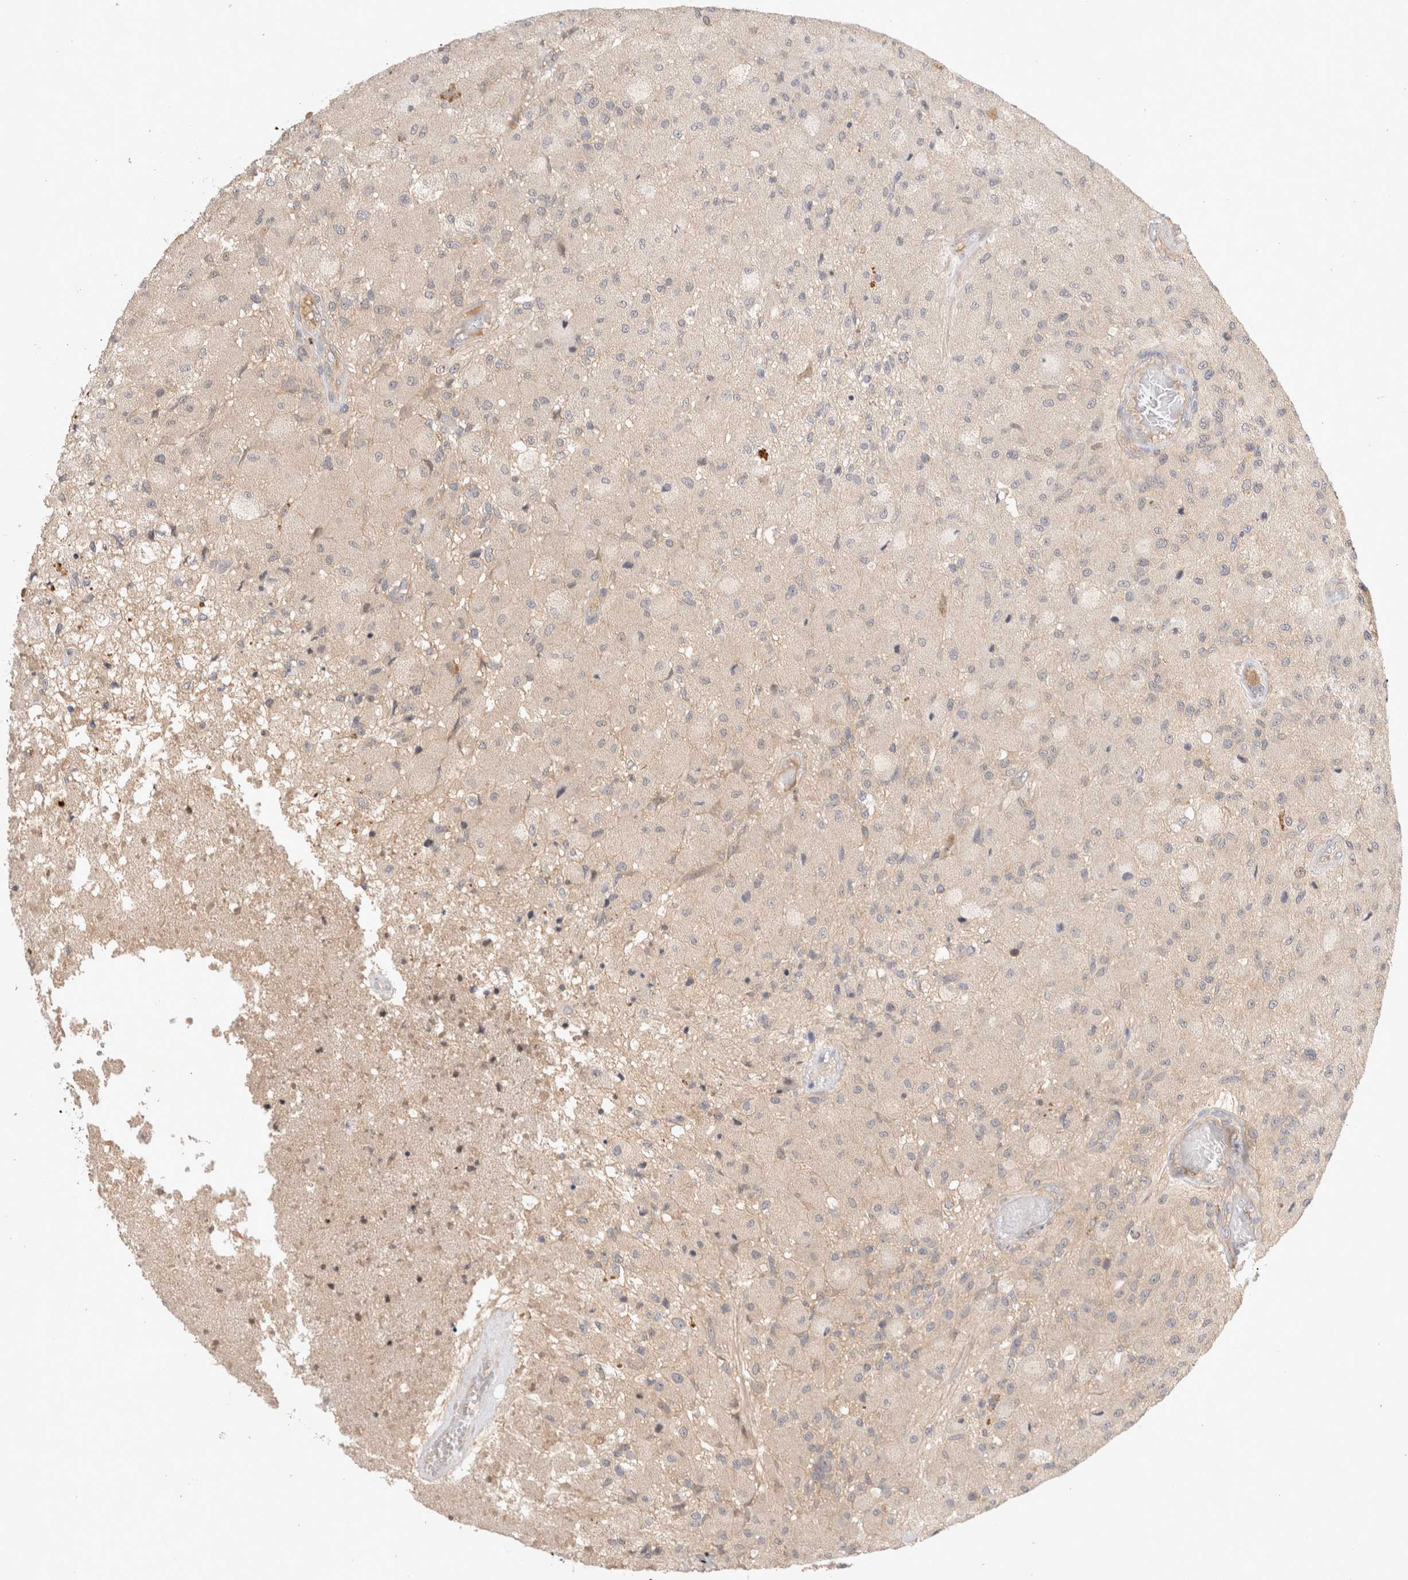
{"staining": {"intensity": "negative", "quantity": "none", "location": "none"}, "tissue": "glioma", "cell_type": "Tumor cells", "image_type": "cancer", "snomed": [{"axis": "morphology", "description": "Normal tissue, NOS"}, {"axis": "morphology", "description": "Glioma, malignant, High grade"}, {"axis": "topography", "description": "Cerebral cortex"}], "caption": "There is no significant staining in tumor cells of glioma.", "gene": "YES1", "patient": {"sex": "male", "age": 77}}